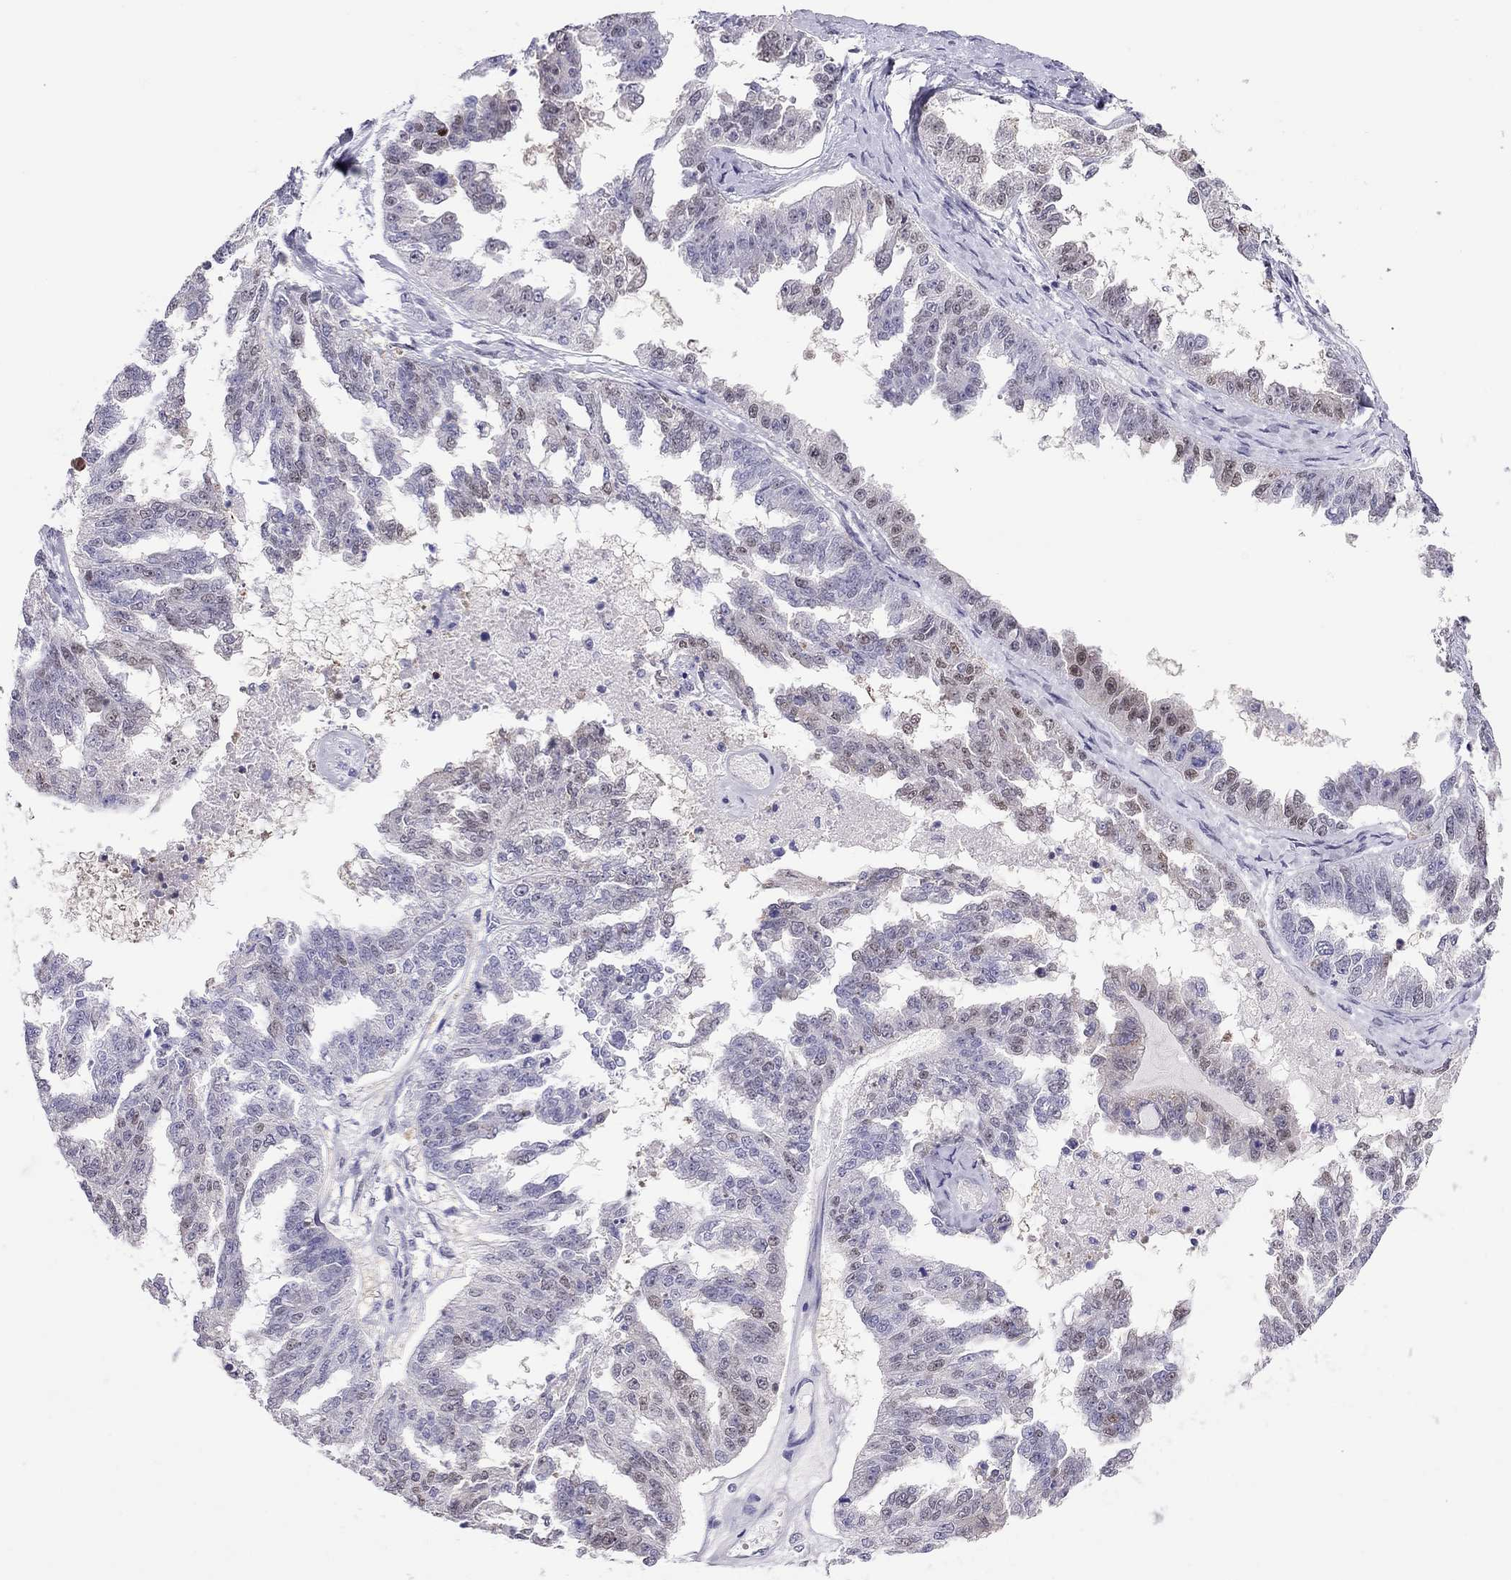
{"staining": {"intensity": "weak", "quantity": "<25%", "location": "nuclear"}, "tissue": "ovarian cancer", "cell_type": "Tumor cells", "image_type": "cancer", "snomed": [{"axis": "morphology", "description": "Cystadenocarcinoma, serous, NOS"}, {"axis": "topography", "description": "Ovary"}], "caption": "Immunohistochemistry histopathology image of human ovarian cancer stained for a protein (brown), which shows no staining in tumor cells.", "gene": "CHRNB3", "patient": {"sex": "female", "age": 58}}